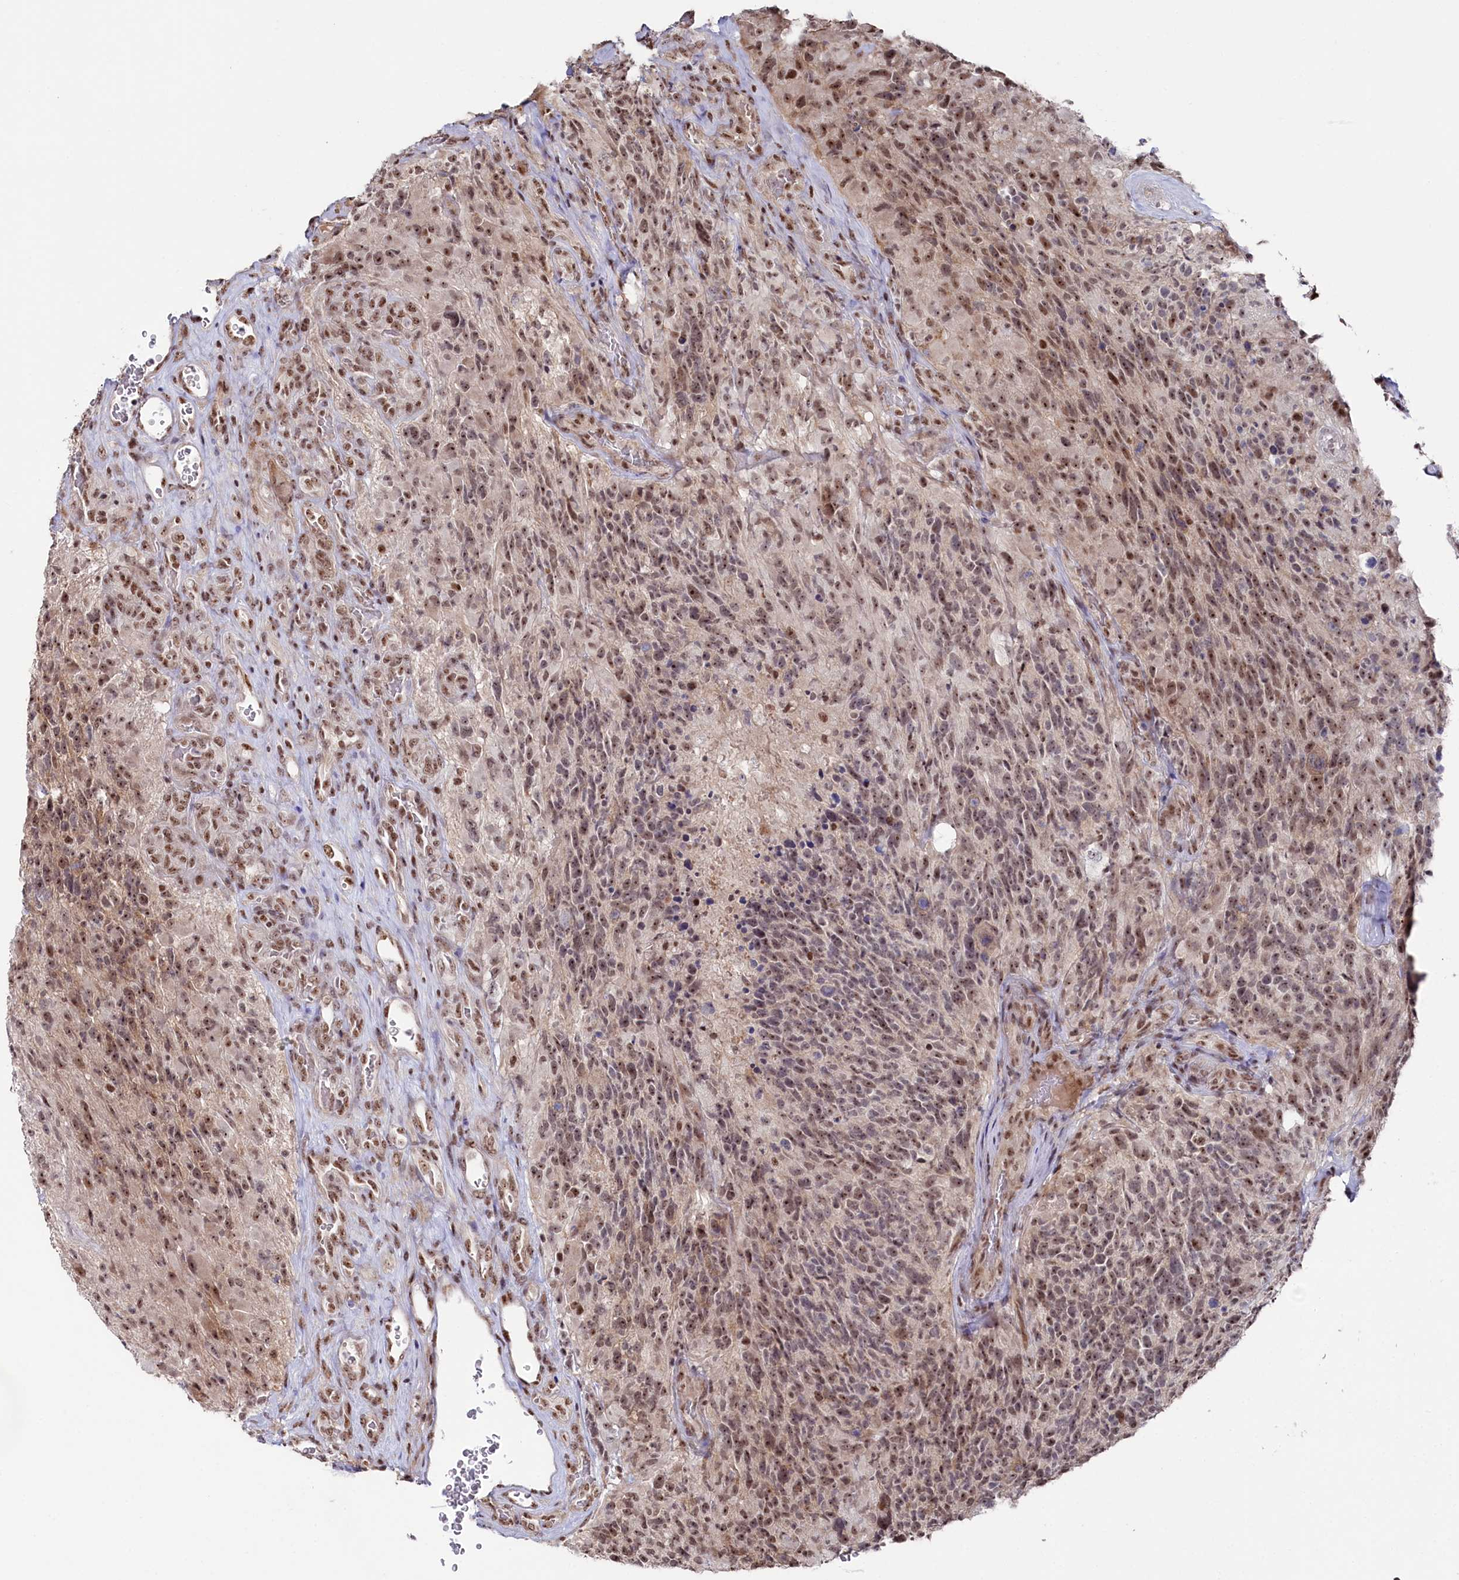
{"staining": {"intensity": "weak", "quantity": ">75%", "location": "nuclear"}, "tissue": "glioma", "cell_type": "Tumor cells", "image_type": "cancer", "snomed": [{"axis": "morphology", "description": "Glioma, malignant, High grade"}, {"axis": "topography", "description": "Brain"}], "caption": "This histopathology image displays immunohistochemistry (IHC) staining of human glioma, with low weak nuclear positivity in approximately >75% of tumor cells.", "gene": "POLR2H", "patient": {"sex": "male", "age": 76}}